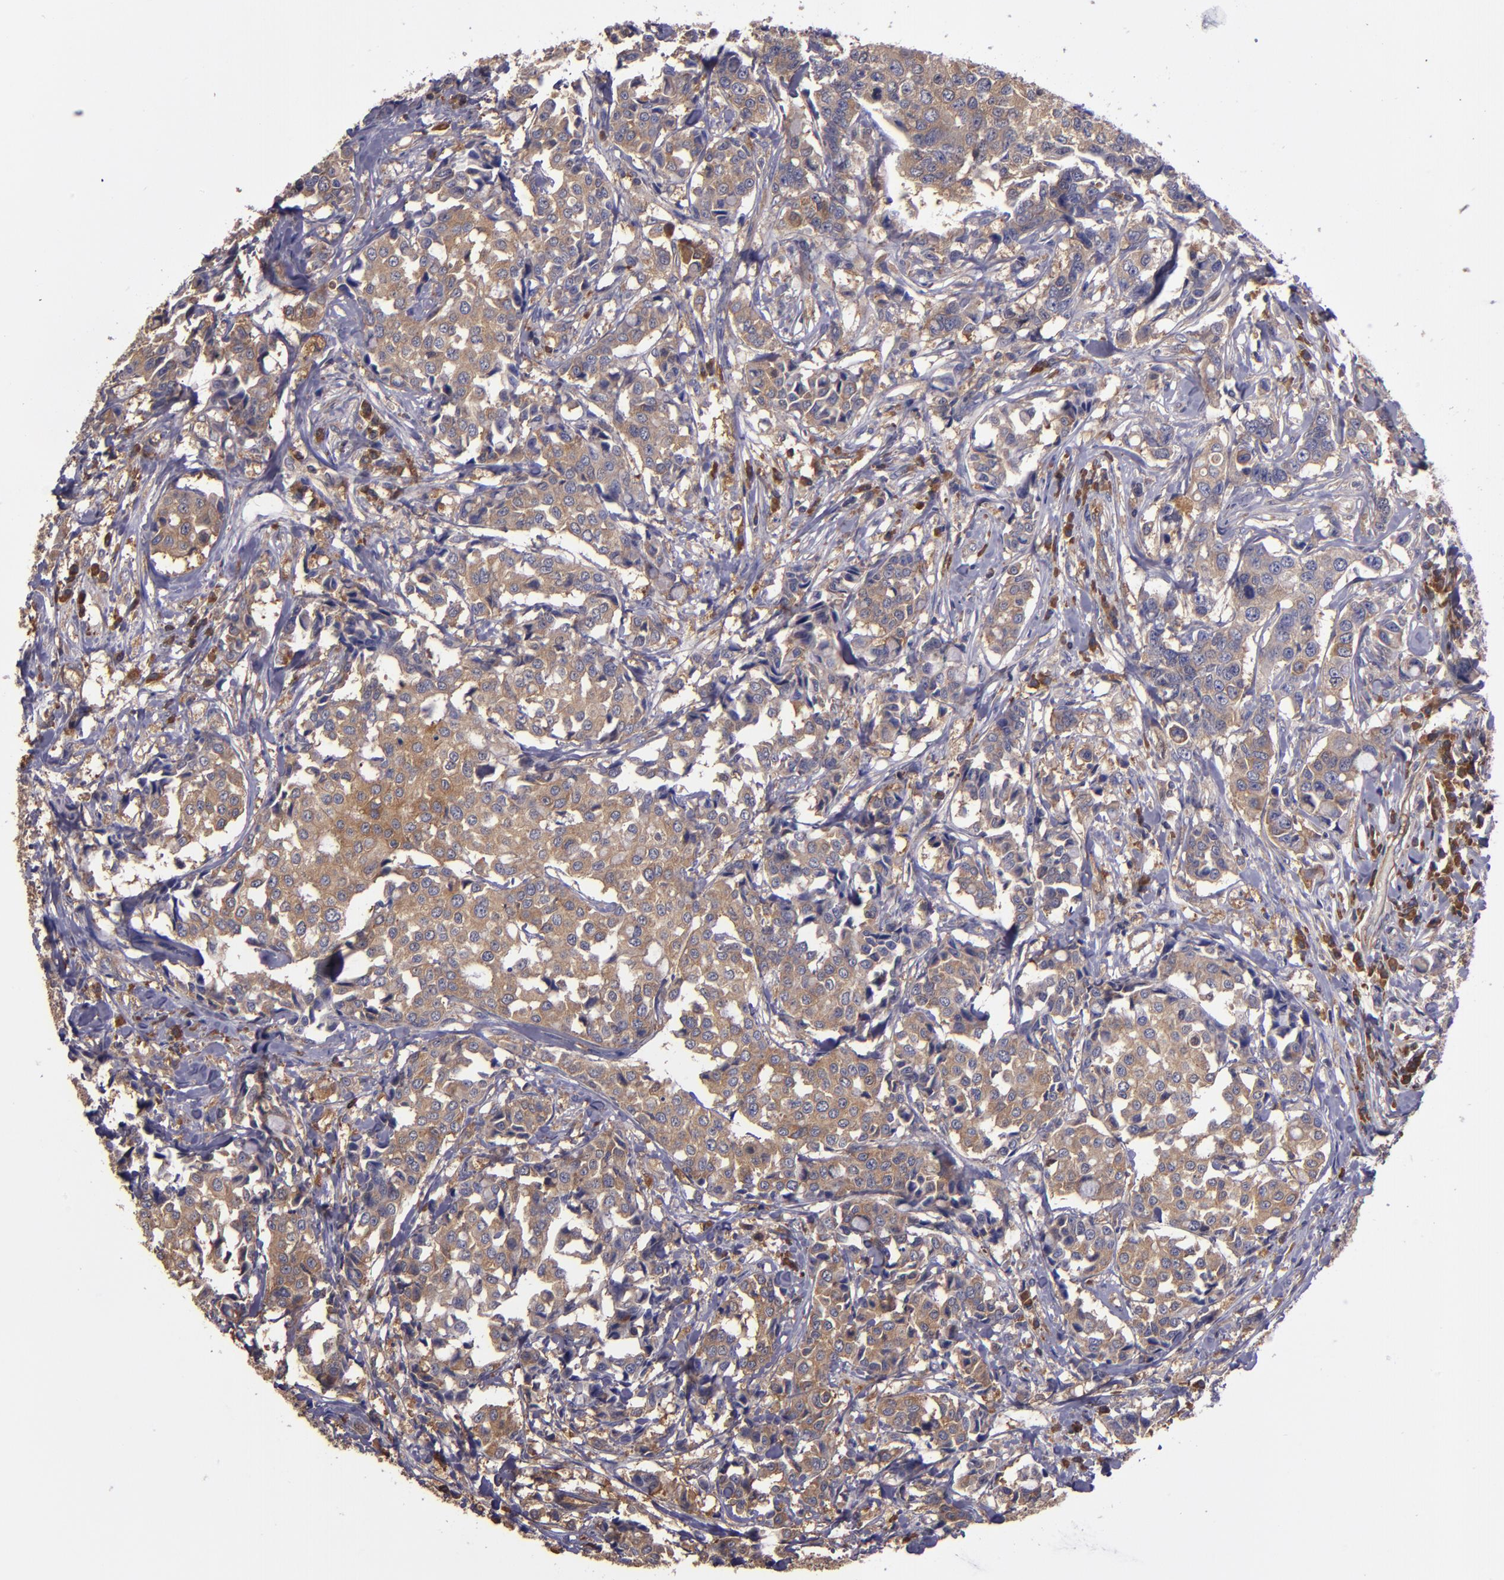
{"staining": {"intensity": "weak", "quantity": ">75%", "location": "cytoplasmic/membranous"}, "tissue": "breast cancer", "cell_type": "Tumor cells", "image_type": "cancer", "snomed": [{"axis": "morphology", "description": "Duct carcinoma"}, {"axis": "topography", "description": "Breast"}], "caption": "Tumor cells demonstrate weak cytoplasmic/membranous staining in about >75% of cells in breast cancer.", "gene": "CARS1", "patient": {"sex": "female", "age": 27}}